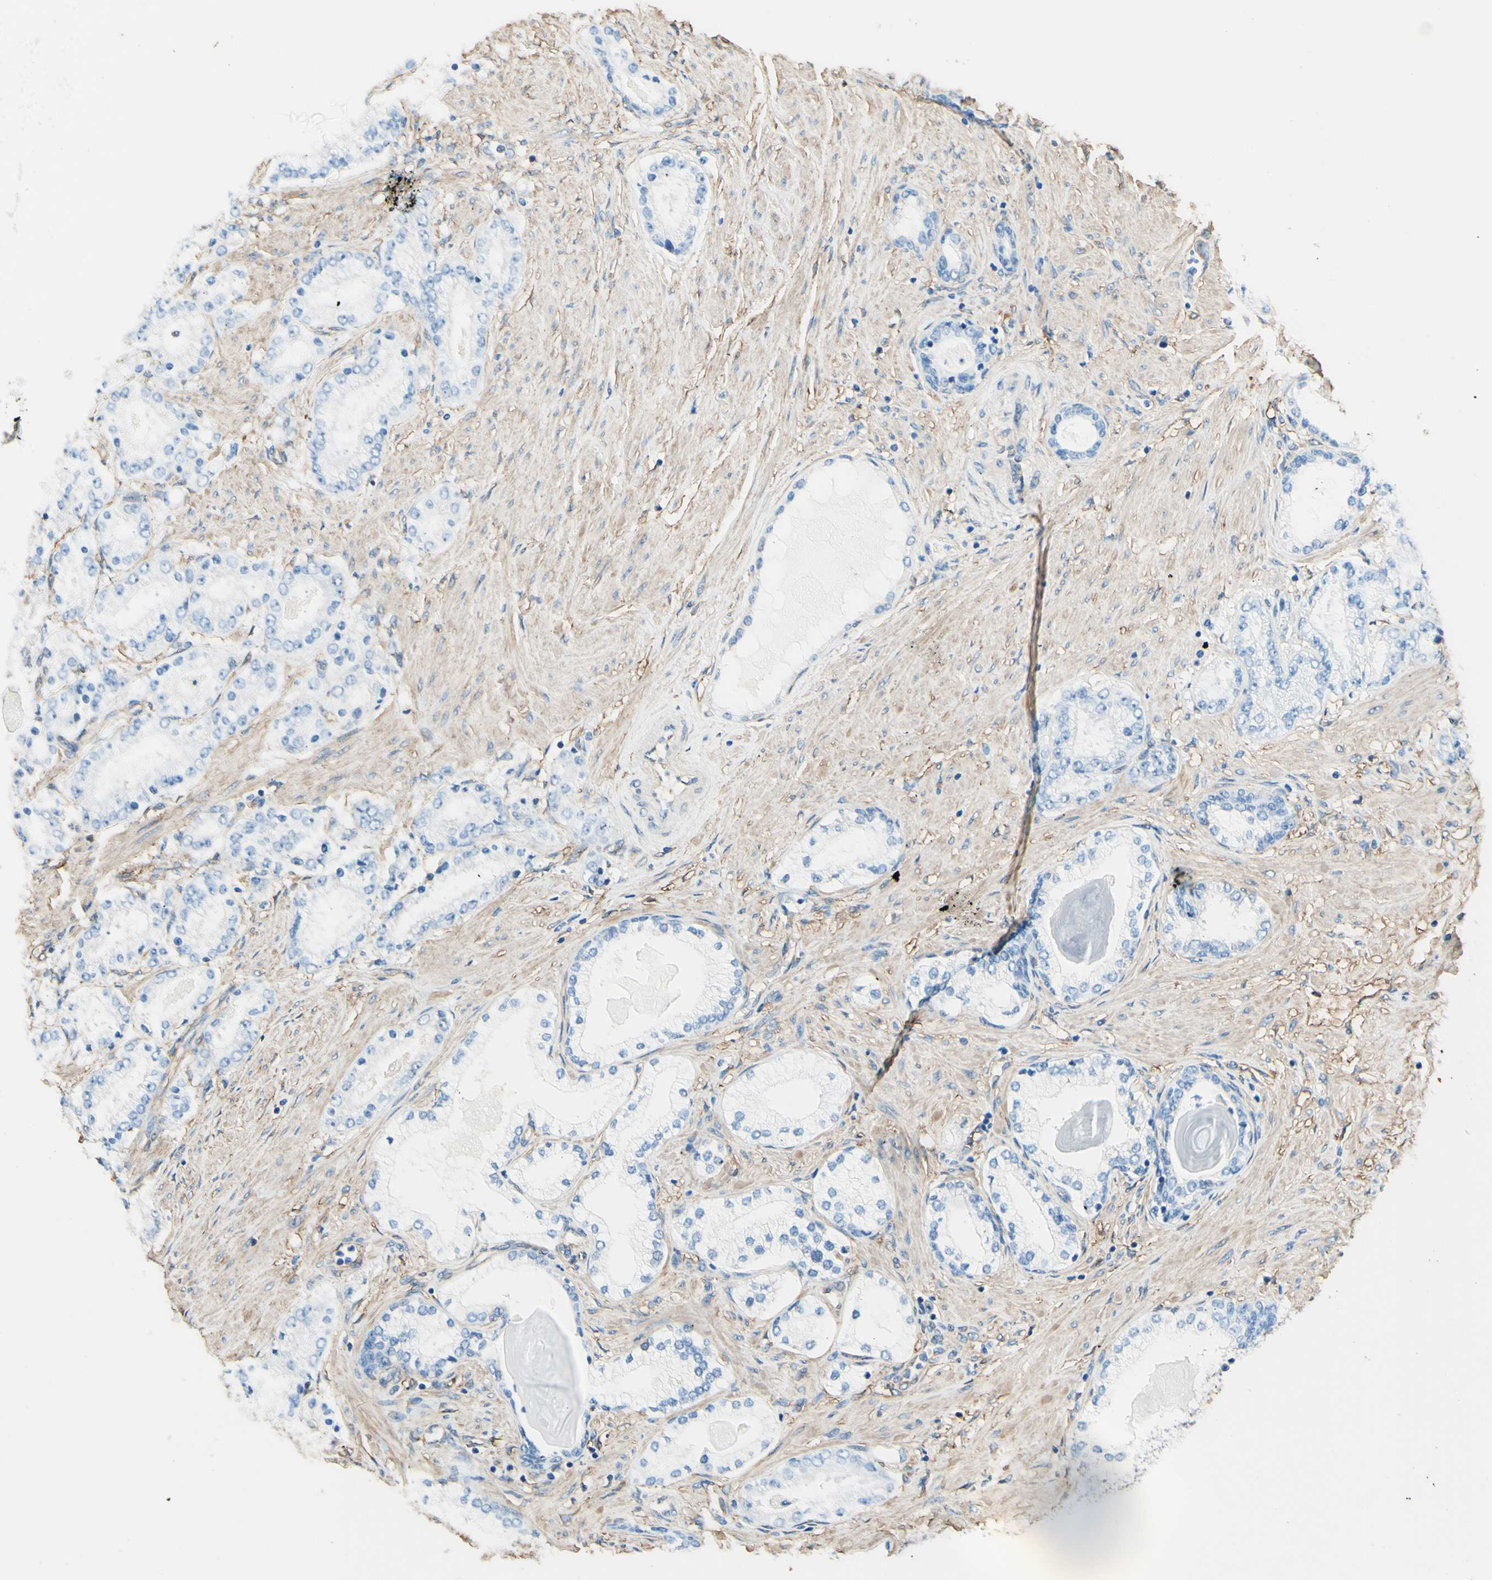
{"staining": {"intensity": "negative", "quantity": "none", "location": "none"}, "tissue": "prostate cancer", "cell_type": "Tumor cells", "image_type": "cancer", "snomed": [{"axis": "morphology", "description": "Adenocarcinoma, Low grade"}, {"axis": "topography", "description": "Prostate"}], "caption": "Low-grade adenocarcinoma (prostate) was stained to show a protein in brown. There is no significant staining in tumor cells.", "gene": "DPYSL3", "patient": {"sex": "male", "age": 63}}